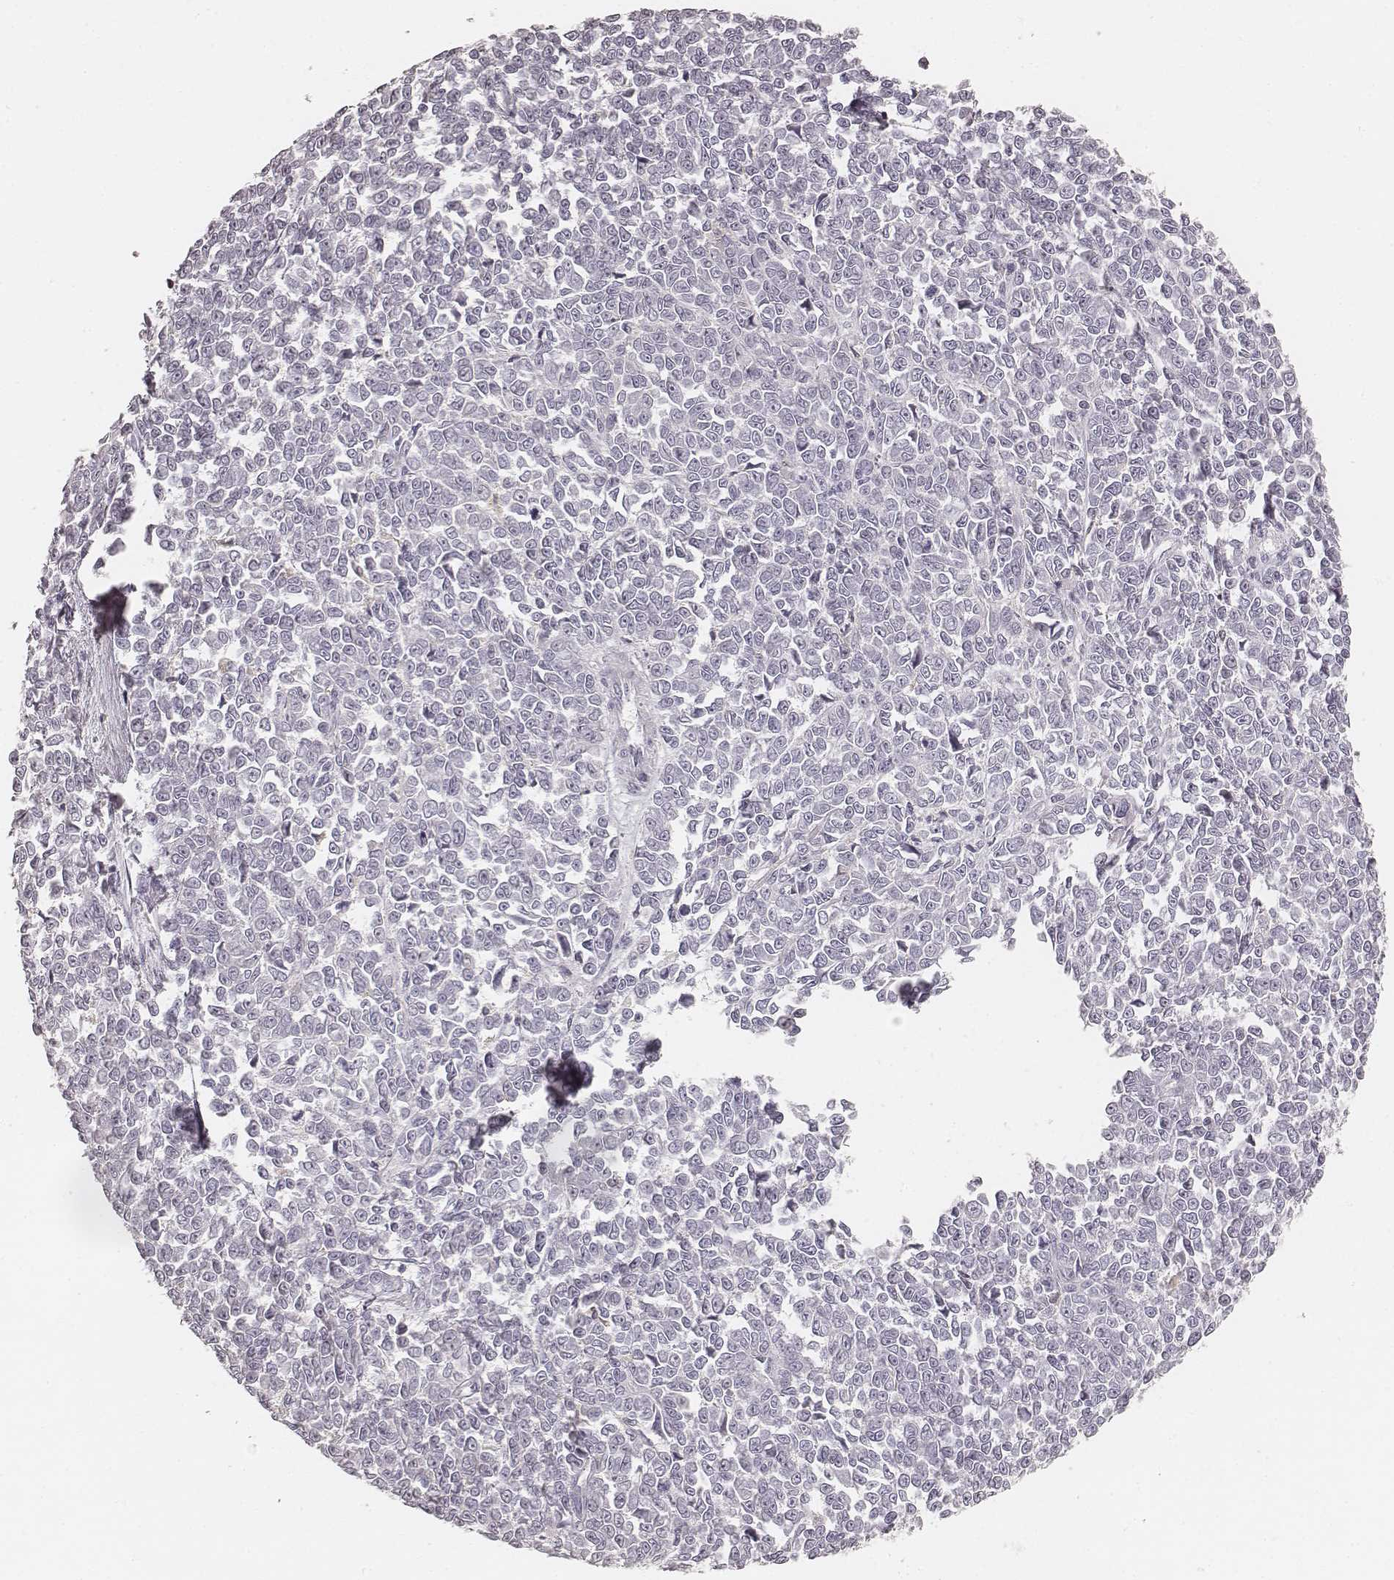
{"staining": {"intensity": "negative", "quantity": "none", "location": "none"}, "tissue": "melanoma", "cell_type": "Tumor cells", "image_type": "cancer", "snomed": [{"axis": "morphology", "description": "Malignant melanoma, NOS"}, {"axis": "topography", "description": "Skin"}], "caption": "Melanoma was stained to show a protein in brown. There is no significant staining in tumor cells.", "gene": "FMNL2", "patient": {"sex": "female", "age": 95}}